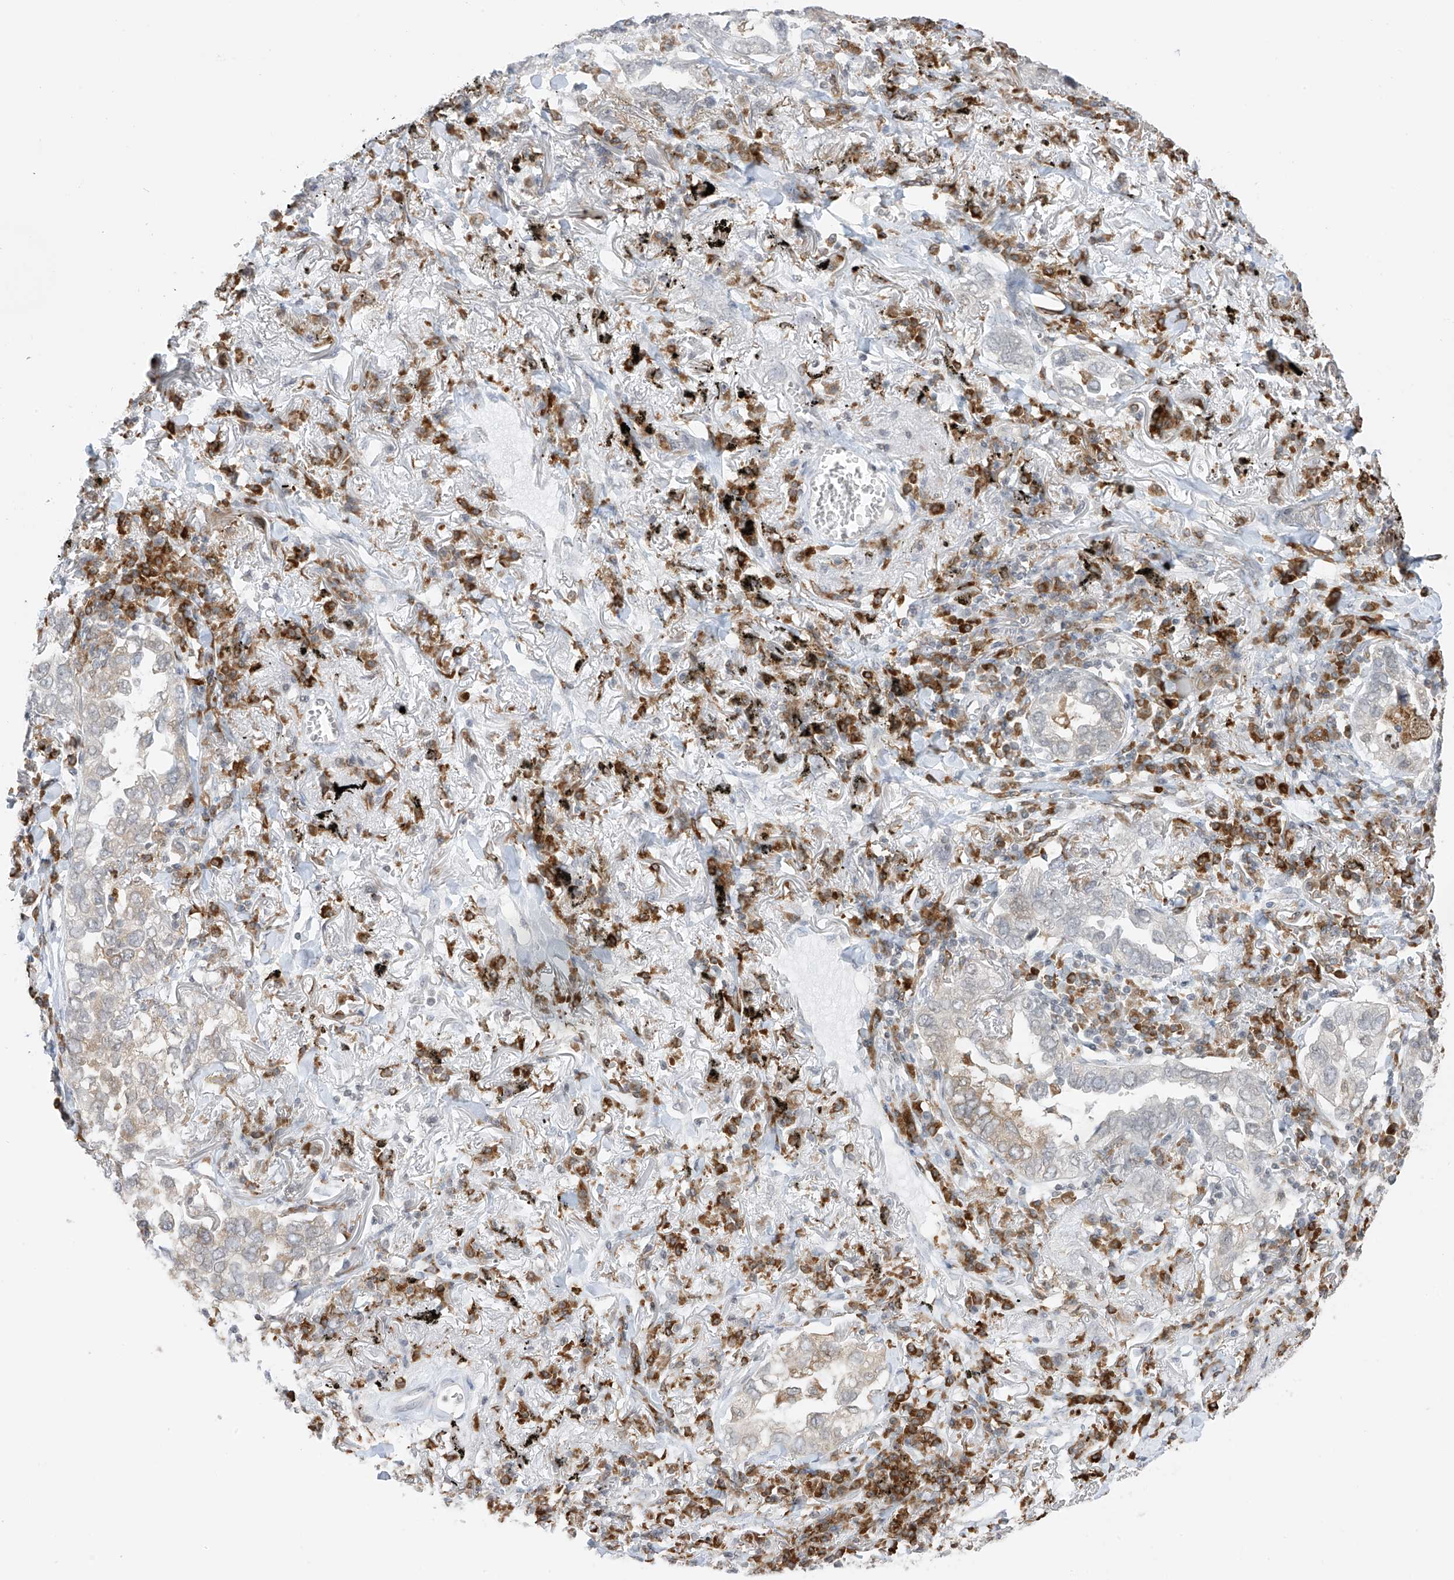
{"staining": {"intensity": "weak", "quantity": "<25%", "location": "cytoplasmic/membranous"}, "tissue": "lung cancer", "cell_type": "Tumor cells", "image_type": "cancer", "snomed": [{"axis": "morphology", "description": "Adenocarcinoma, NOS"}, {"axis": "topography", "description": "Lung"}], "caption": "Immunohistochemistry of lung adenocarcinoma reveals no staining in tumor cells.", "gene": "TBXAS1", "patient": {"sex": "male", "age": 65}}